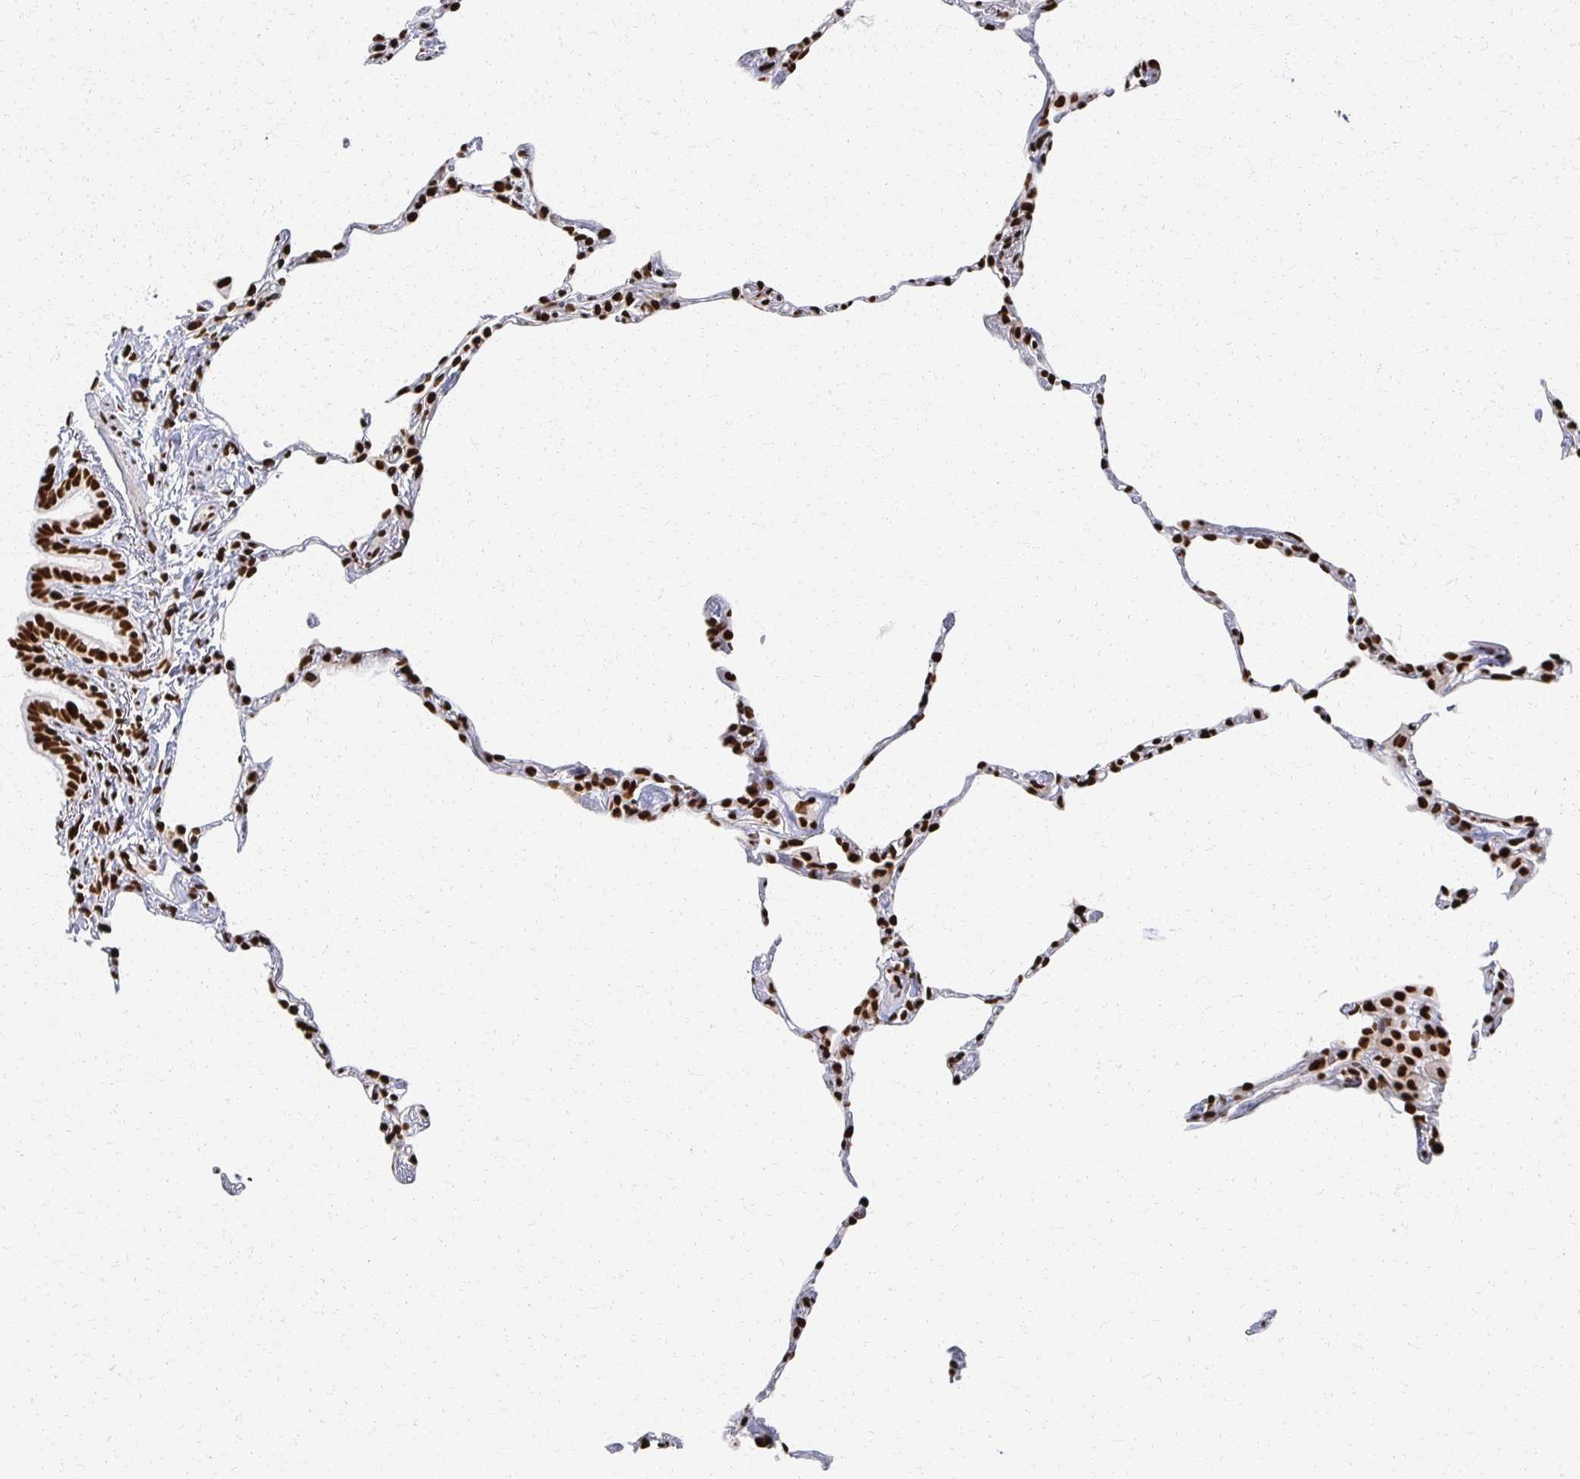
{"staining": {"intensity": "strong", "quantity": "25%-75%", "location": "nuclear"}, "tissue": "lung", "cell_type": "Alveolar cells", "image_type": "normal", "snomed": [{"axis": "morphology", "description": "Normal tissue, NOS"}, {"axis": "topography", "description": "Lung"}], "caption": "Protein expression analysis of benign lung displays strong nuclear staining in about 25%-75% of alveolar cells.", "gene": "RBBP4", "patient": {"sex": "female", "age": 57}}